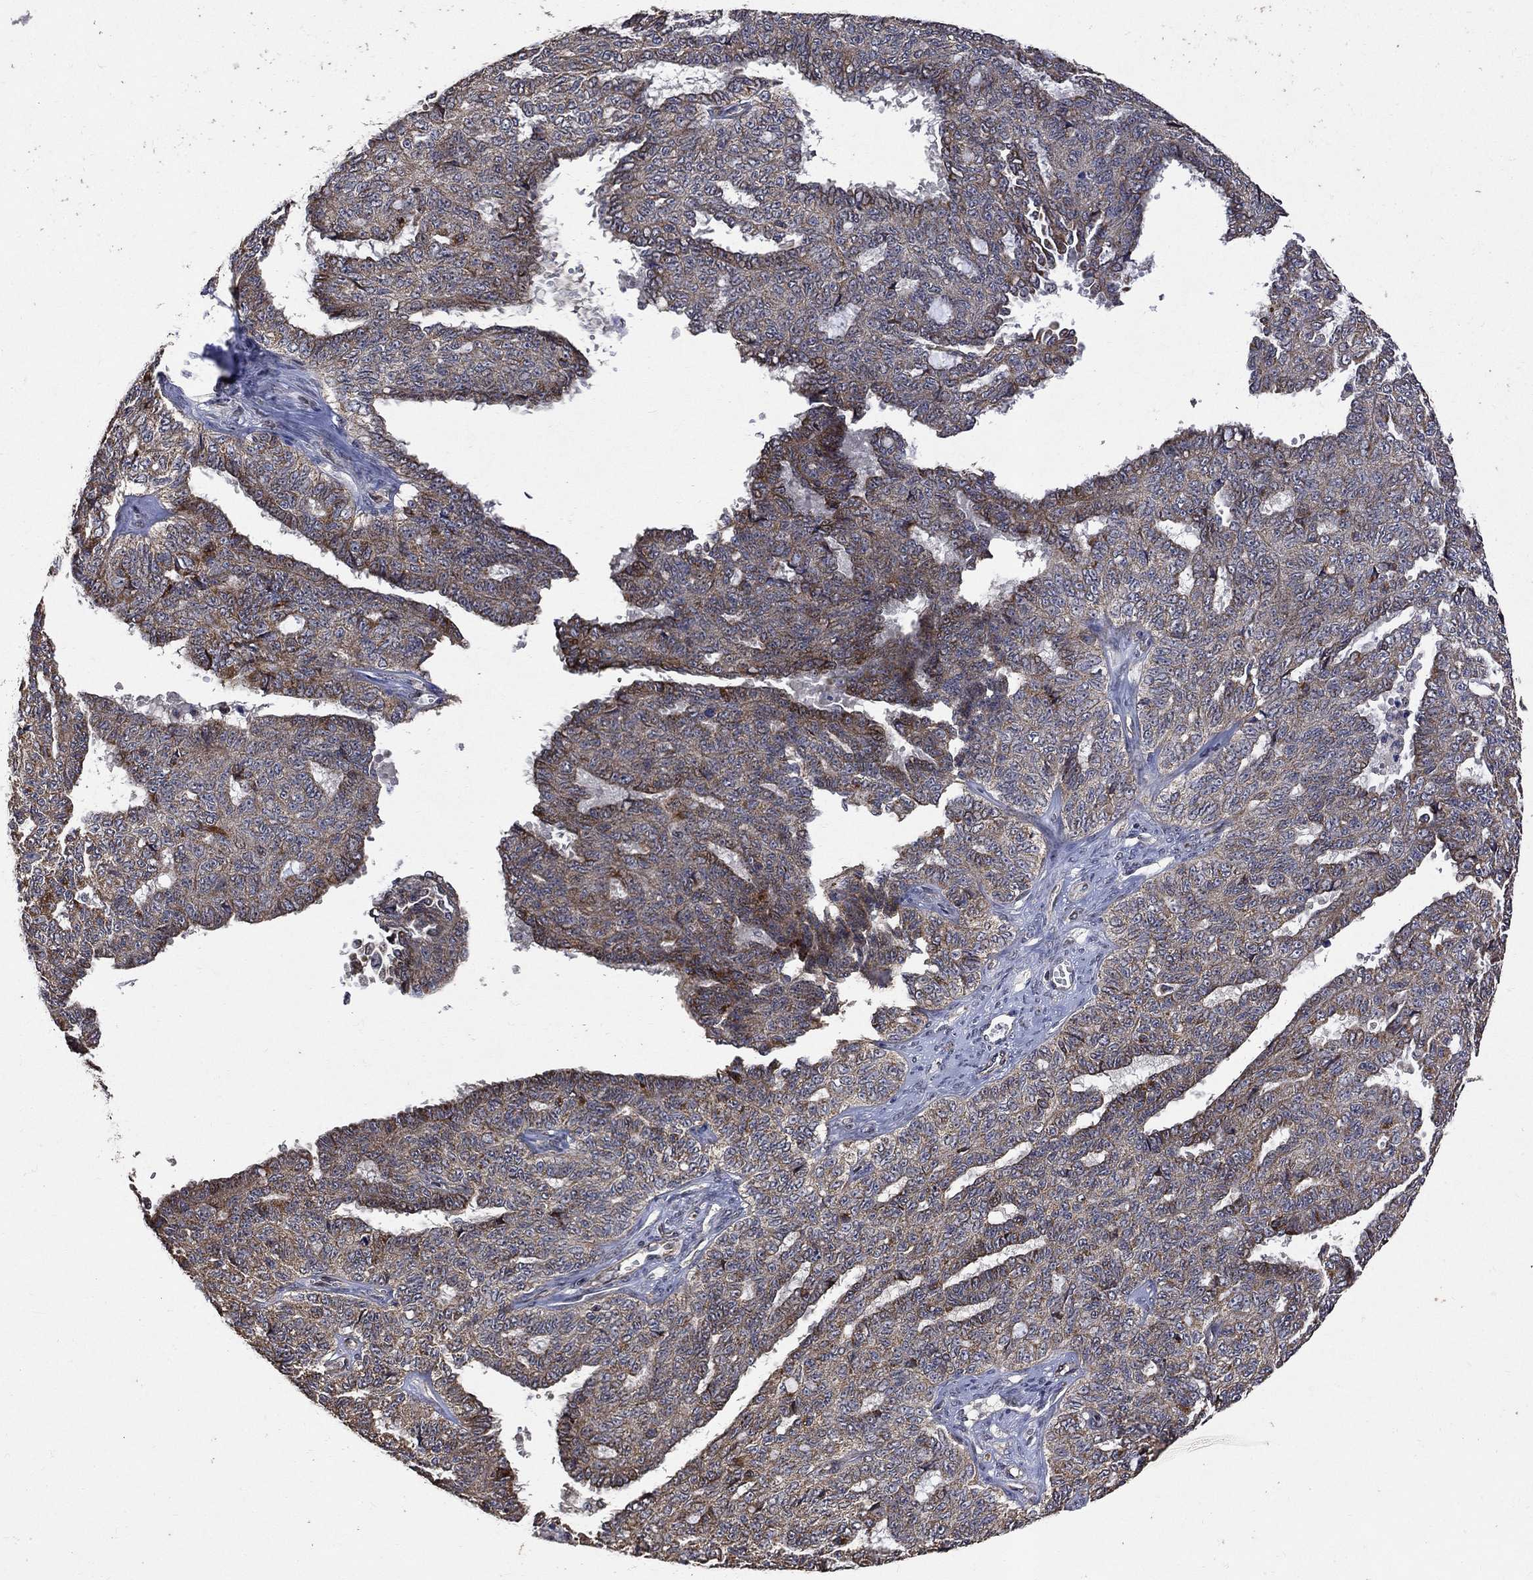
{"staining": {"intensity": "weak", "quantity": "<25%", "location": "cytoplasmic/membranous"}, "tissue": "ovarian cancer", "cell_type": "Tumor cells", "image_type": "cancer", "snomed": [{"axis": "morphology", "description": "Cystadenocarcinoma, serous, NOS"}, {"axis": "topography", "description": "Ovary"}], "caption": "Tumor cells show no significant protein staining in ovarian serous cystadenocarcinoma. The staining was performed using DAB to visualize the protein expression in brown, while the nuclei were stained in blue with hematoxylin (Magnification: 20x).", "gene": "ANKRA2", "patient": {"sex": "female", "age": 71}}